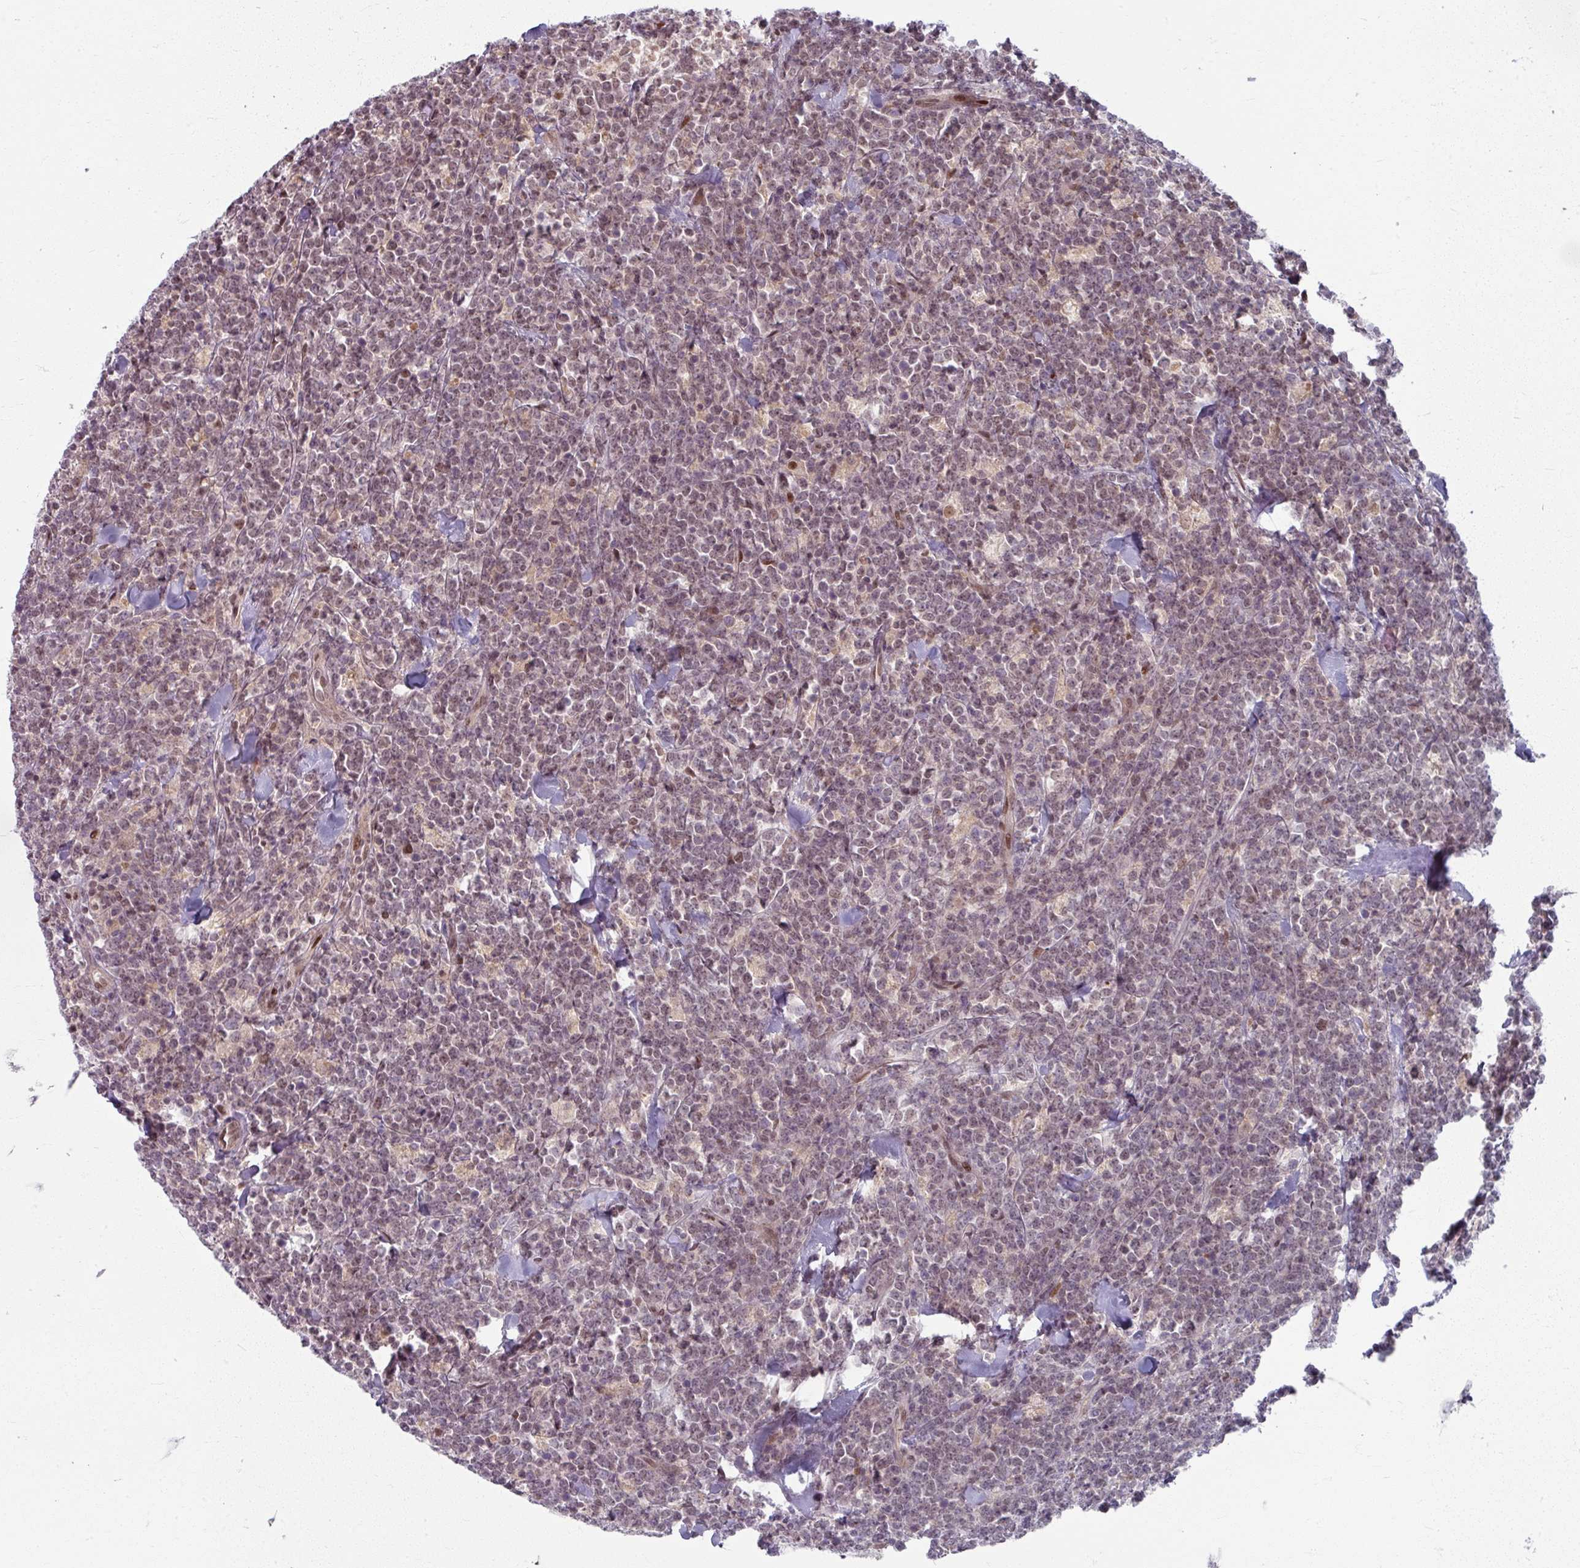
{"staining": {"intensity": "weak", "quantity": ">75%", "location": "nuclear"}, "tissue": "lymphoma", "cell_type": "Tumor cells", "image_type": "cancer", "snomed": [{"axis": "morphology", "description": "Malignant lymphoma, non-Hodgkin's type, High grade"}, {"axis": "topography", "description": "Small intestine"}, {"axis": "topography", "description": "Colon"}], "caption": "Protein expression analysis of lymphoma exhibits weak nuclear positivity in about >75% of tumor cells.", "gene": "KLC3", "patient": {"sex": "male", "age": 8}}